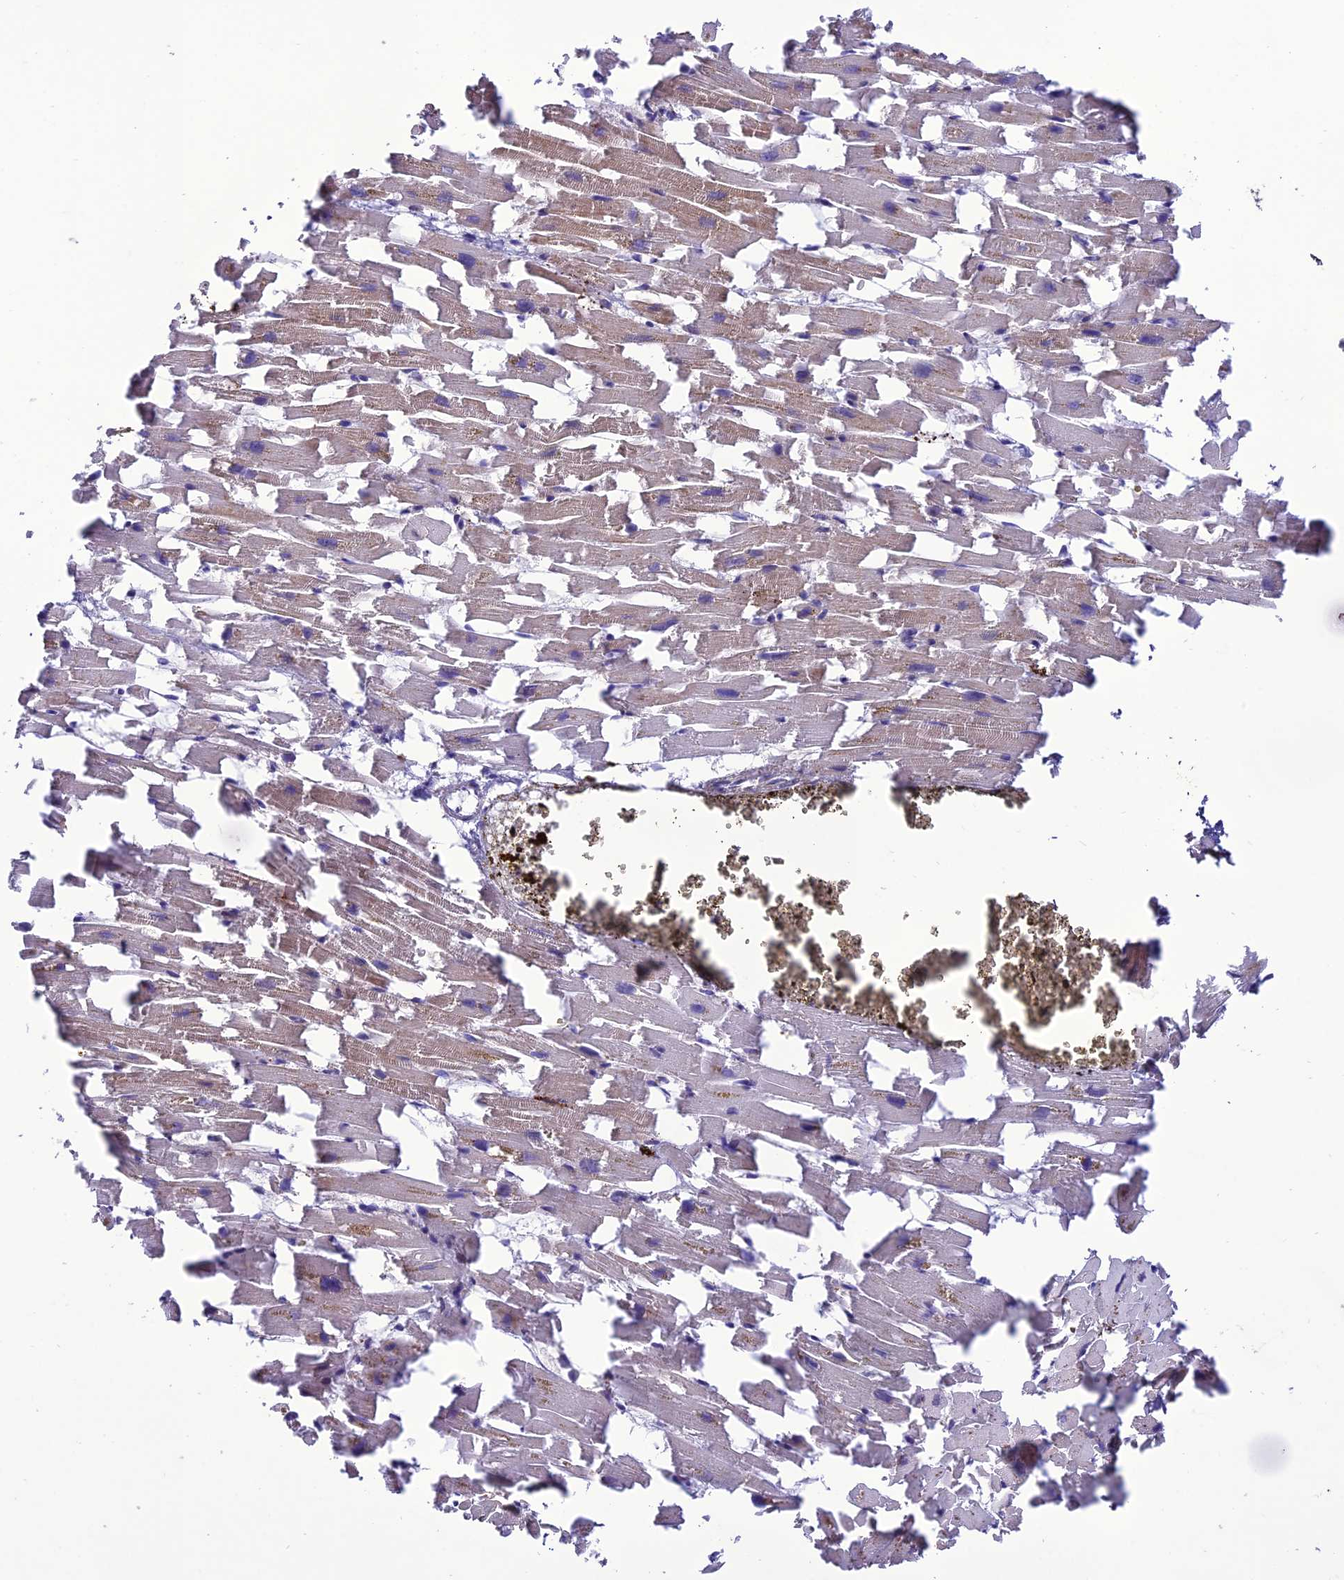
{"staining": {"intensity": "weak", "quantity": ">75%", "location": "cytoplasmic/membranous"}, "tissue": "heart muscle", "cell_type": "Cardiomyocytes", "image_type": "normal", "snomed": [{"axis": "morphology", "description": "Normal tissue, NOS"}, {"axis": "topography", "description": "Heart"}], "caption": "Heart muscle stained with a brown dye reveals weak cytoplasmic/membranous positive positivity in about >75% of cardiomyocytes.", "gene": "PPIL3", "patient": {"sex": "female", "age": 64}}